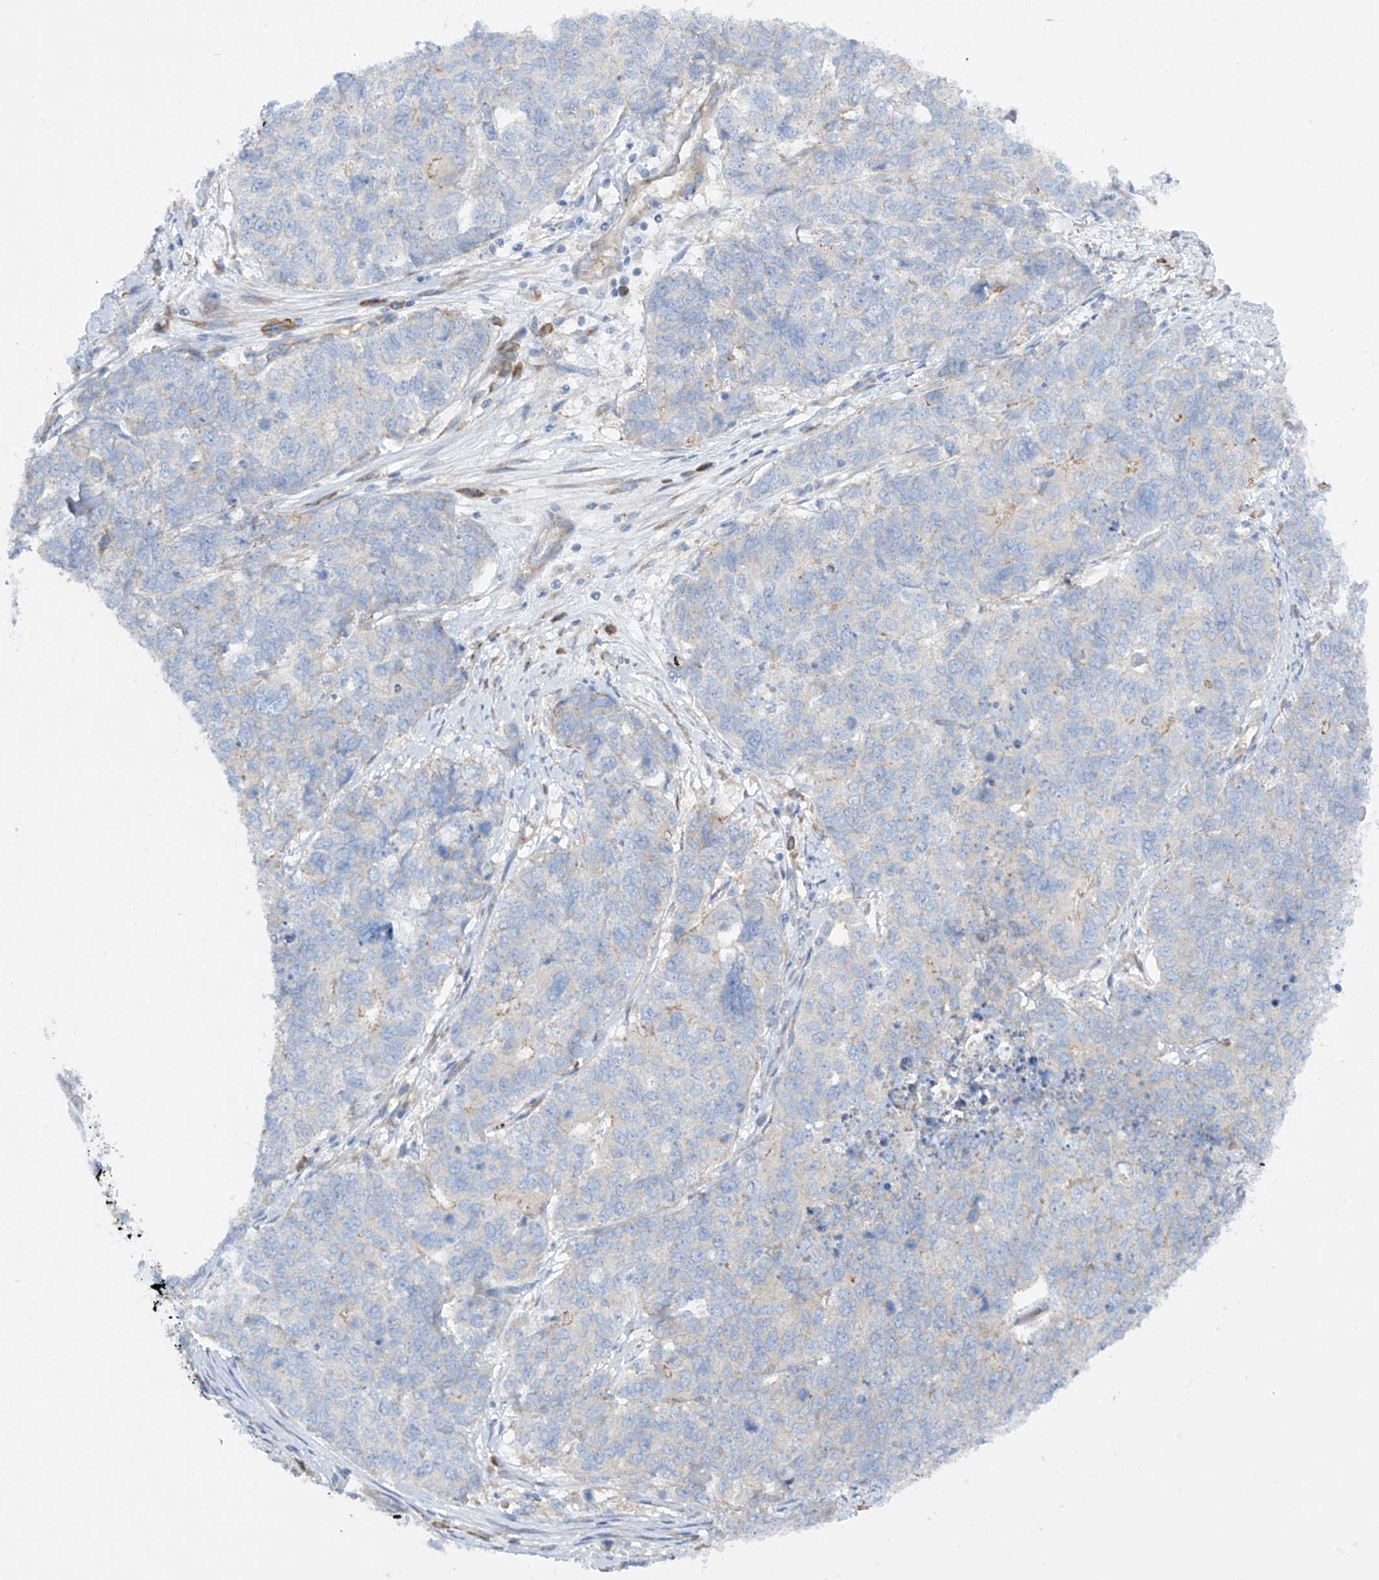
{"staining": {"intensity": "negative", "quantity": "none", "location": "none"}, "tissue": "cervical cancer", "cell_type": "Tumor cells", "image_type": "cancer", "snomed": [{"axis": "morphology", "description": "Squamous cell carcinoma, NOS"}, {"axis": "topography", "description": "Cervix"}], "caption": "A photomicrograph of human cervical cancer is negative for staining in tumor cells. (DAB immunohistochemistry (IHC), high magnification).", "gene": "LCA5", "patient": {"sex": "female", "age": 63}}